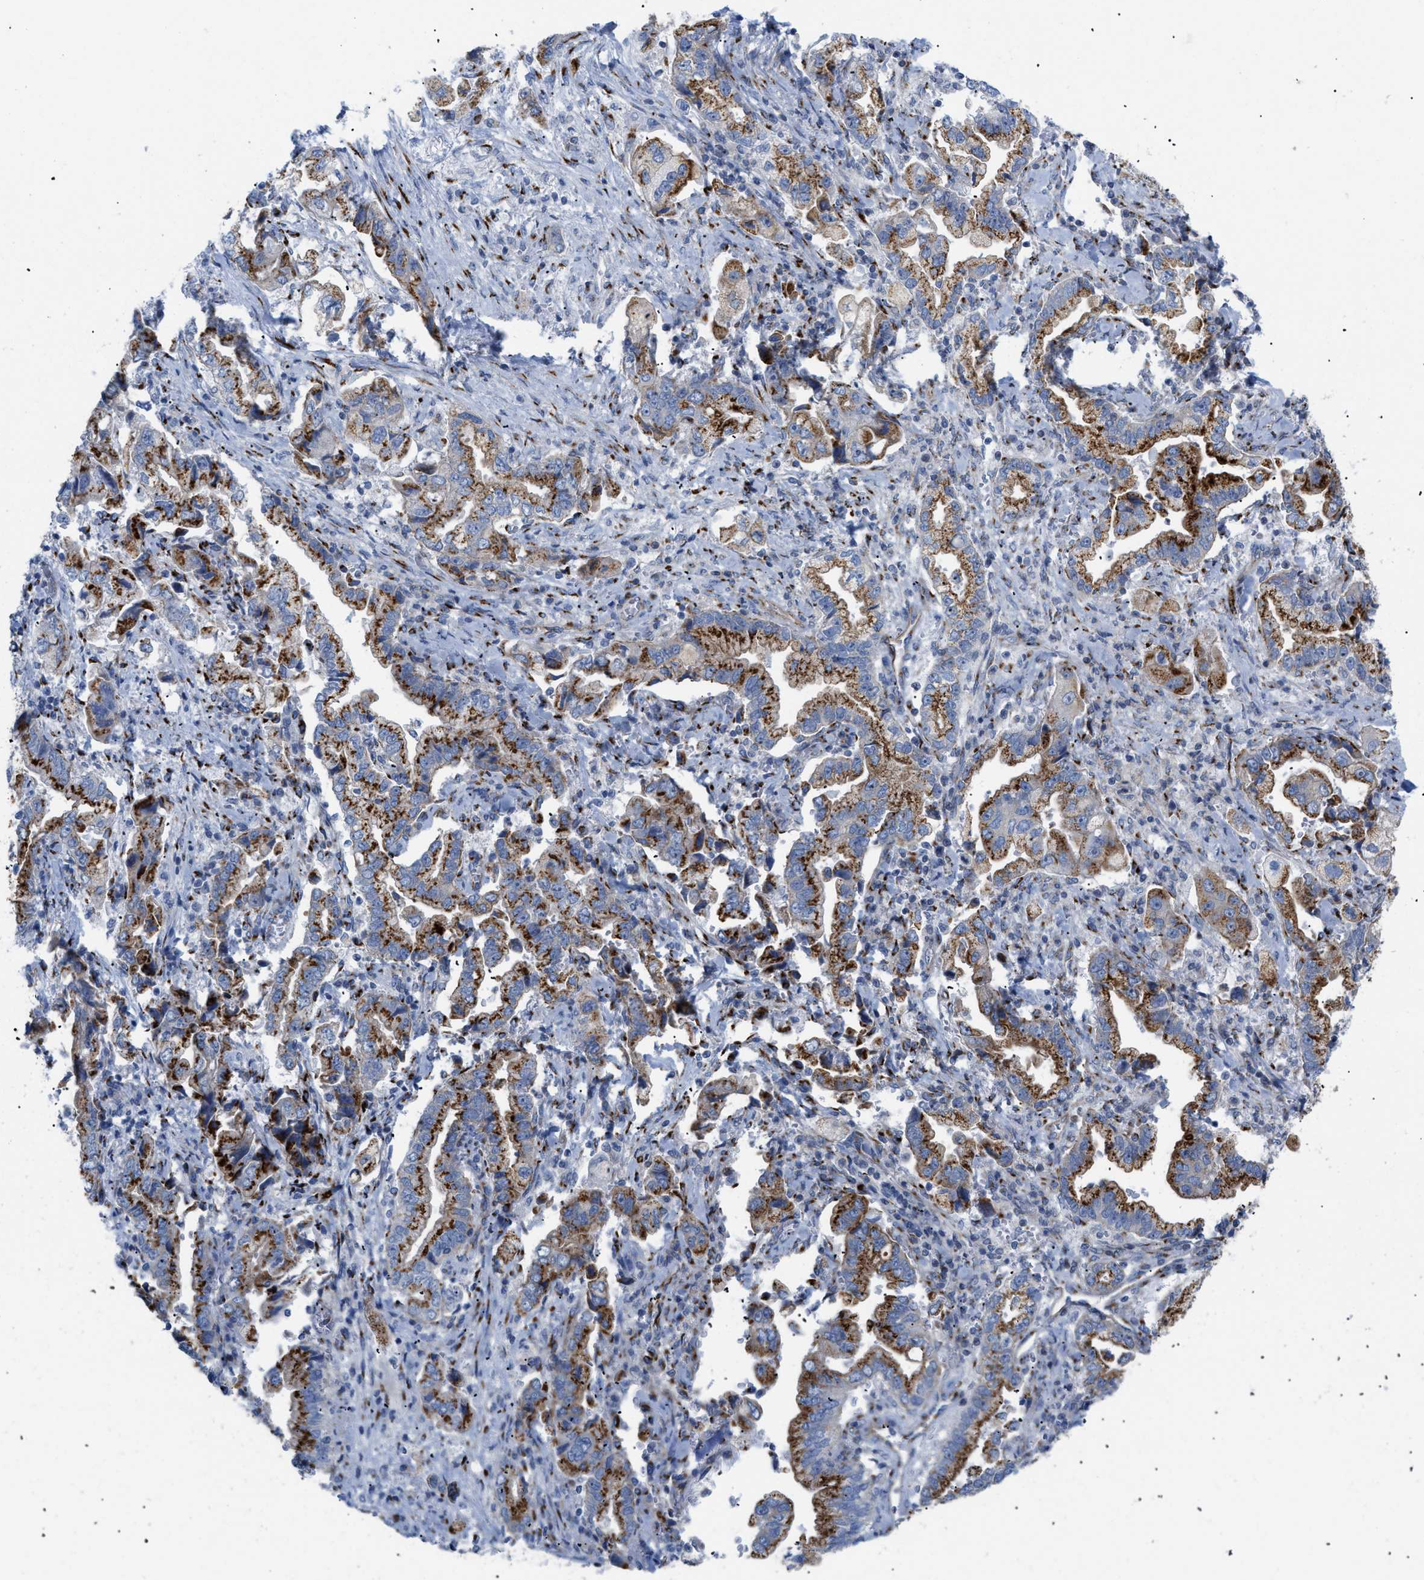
{"staining": {"intensity": "moderate", "quantity": ">75%", "location": "cytoplasmic/membranous"}, "tissue": "stomach cancer", "cell_type": "Tumor cells", "image_type": "cancer", "snomed": [{"axis": "morphology", "description": "Normal tissue, NOS"}, {"axis": "morphology", "description": "Adenocarcinoma, NOS"}, {"axis": "topography", "description": "Stomach"}], "caption": "IHC histopathology image of human adenocarcinoma (stomach) stained for a protein (brown), which exhibits medium levels of moderate cytoplasmic/membranous staining in about >75% of tumor cells.", "gene": "TMEM17", "patient": {"sex": "male", "age": 62}}